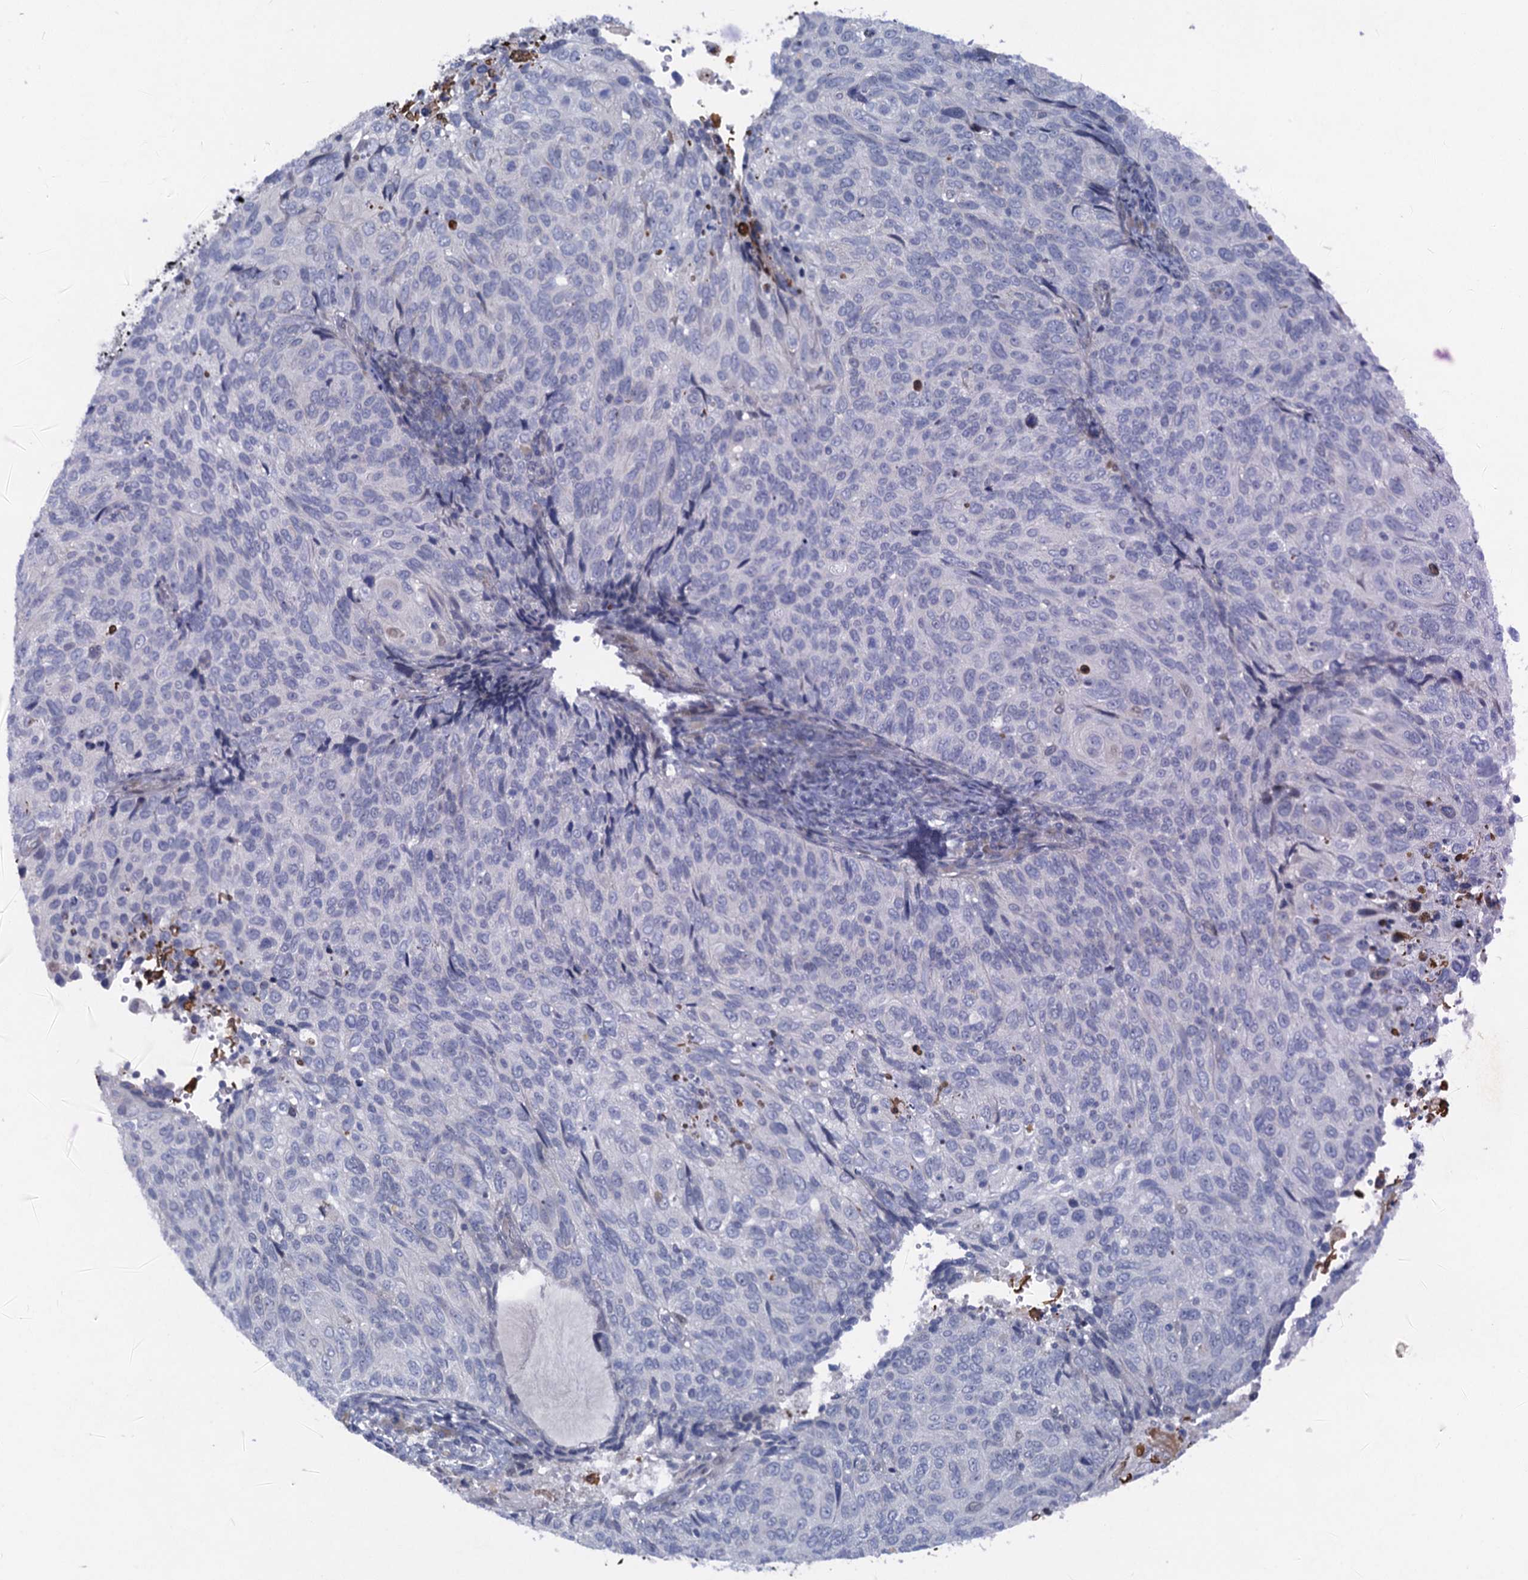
{"staining": {"intensity": "negative", "quantity": "none", "location": "none"}, "tissue": "cervical cancer", "cell_type": "Tumor cells", "image_type": "cancer", "snomed": [{"axis": "morphology", "description": "Squamous cell carcinoma, NOS"}, {"axis": "topography", "description": "Cervix"}], "caption": "This is an immunohistochemistry (IHC) histopathology image of squamous cell carcinoma (cervical). There is no positivity in tumor cells.", "gene": "QPCTL", "patient": {"sex": "female", "age": 70}}